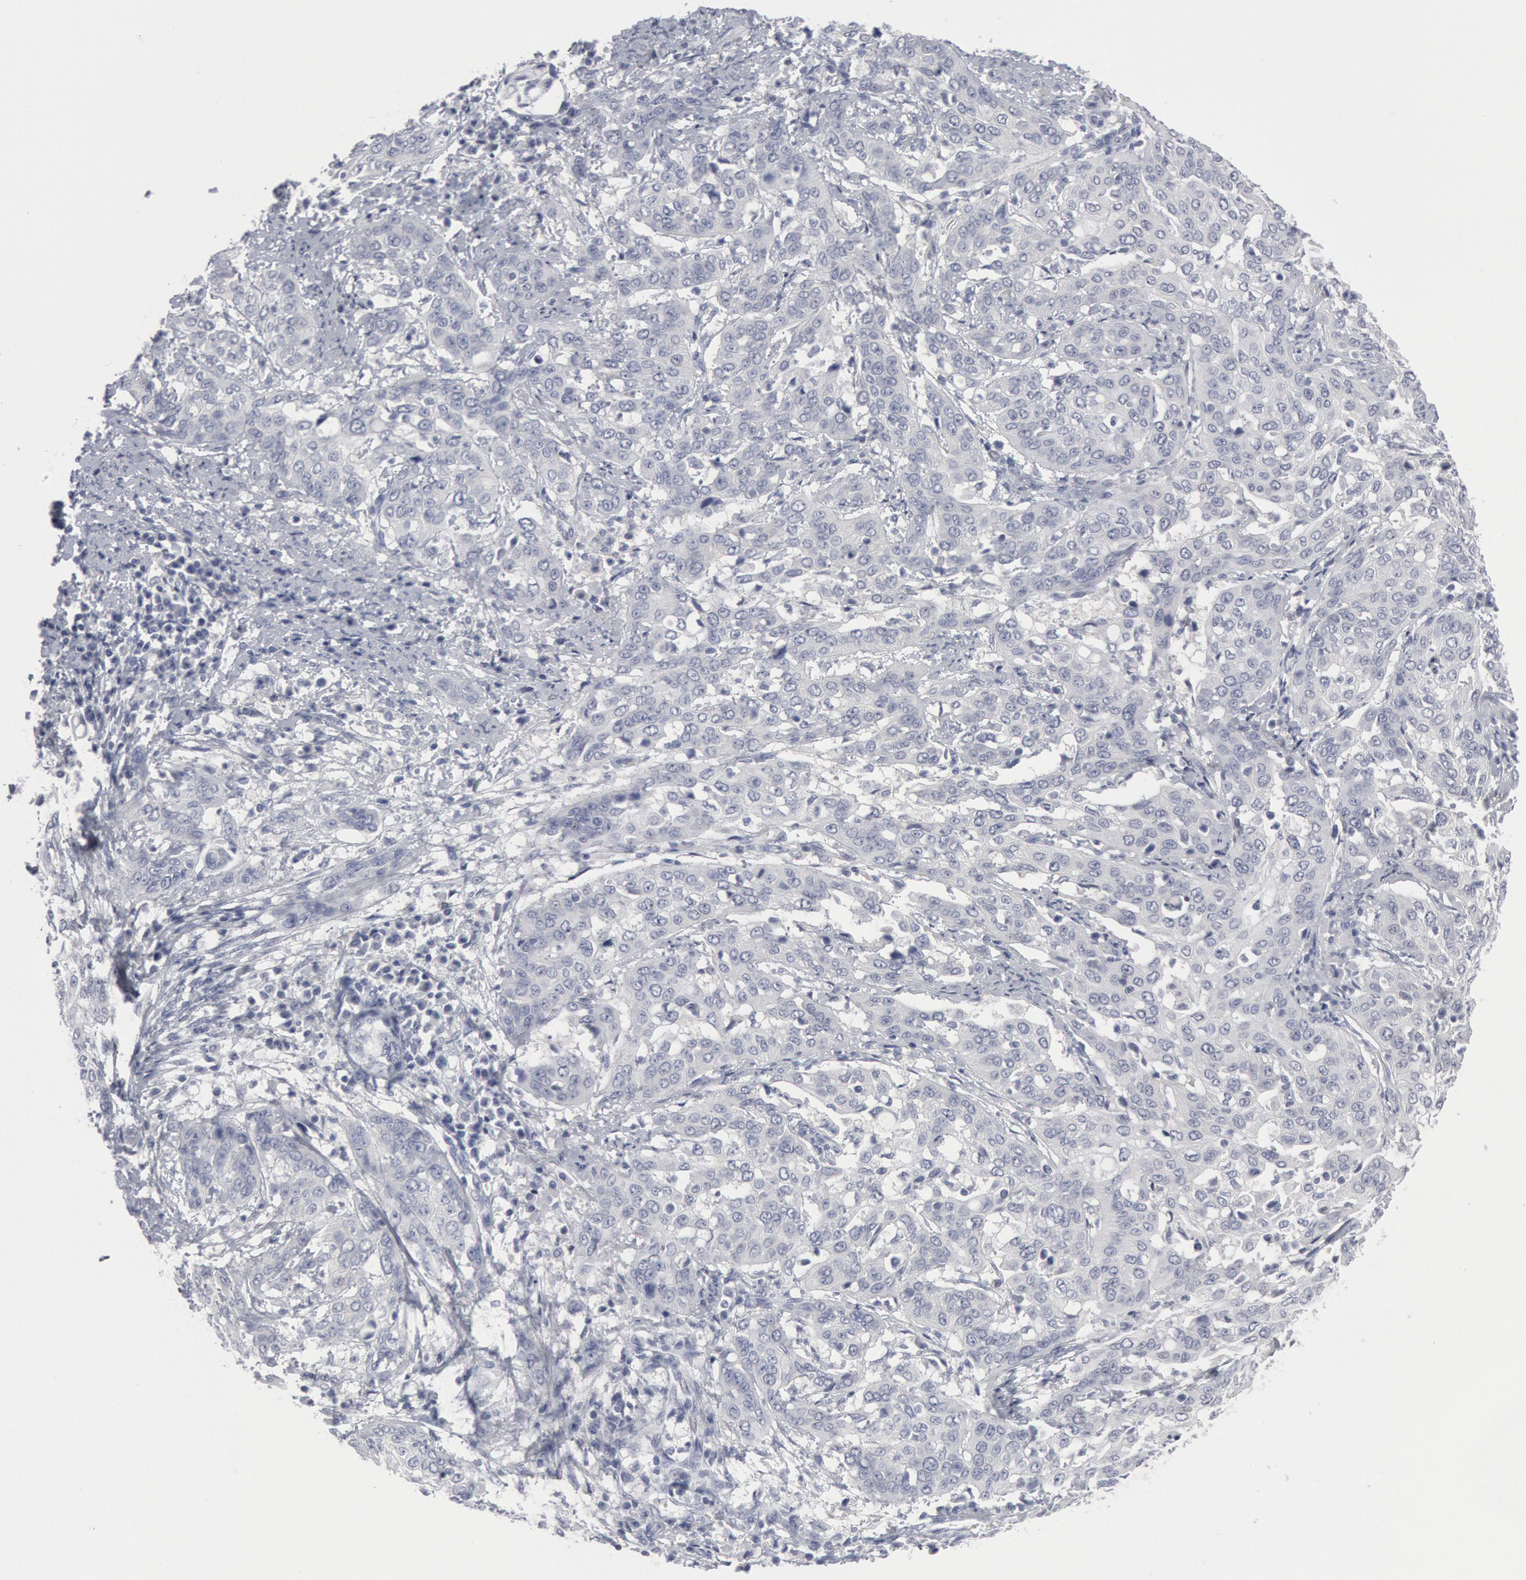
{"staining": {"intensity": "negative", "quantity": "none", "location": "none"}, "tissue": "cervical cancer", "cell_type": "Tumor cells", "image_type": "cancer", "snomed": [{"axis": "morphology", "description": "Squamous cell carcinoma, NOS"}, {"axis": "topography", "description": "Cervix"}], "caption": "IHC histopathology image of squamous cell carcinoma (cervical) stained for a protein (brown), which demonstrates no expression in tumor cells.", "gene": "DMC1", "patient": {"sex": "female", "age": 41}}